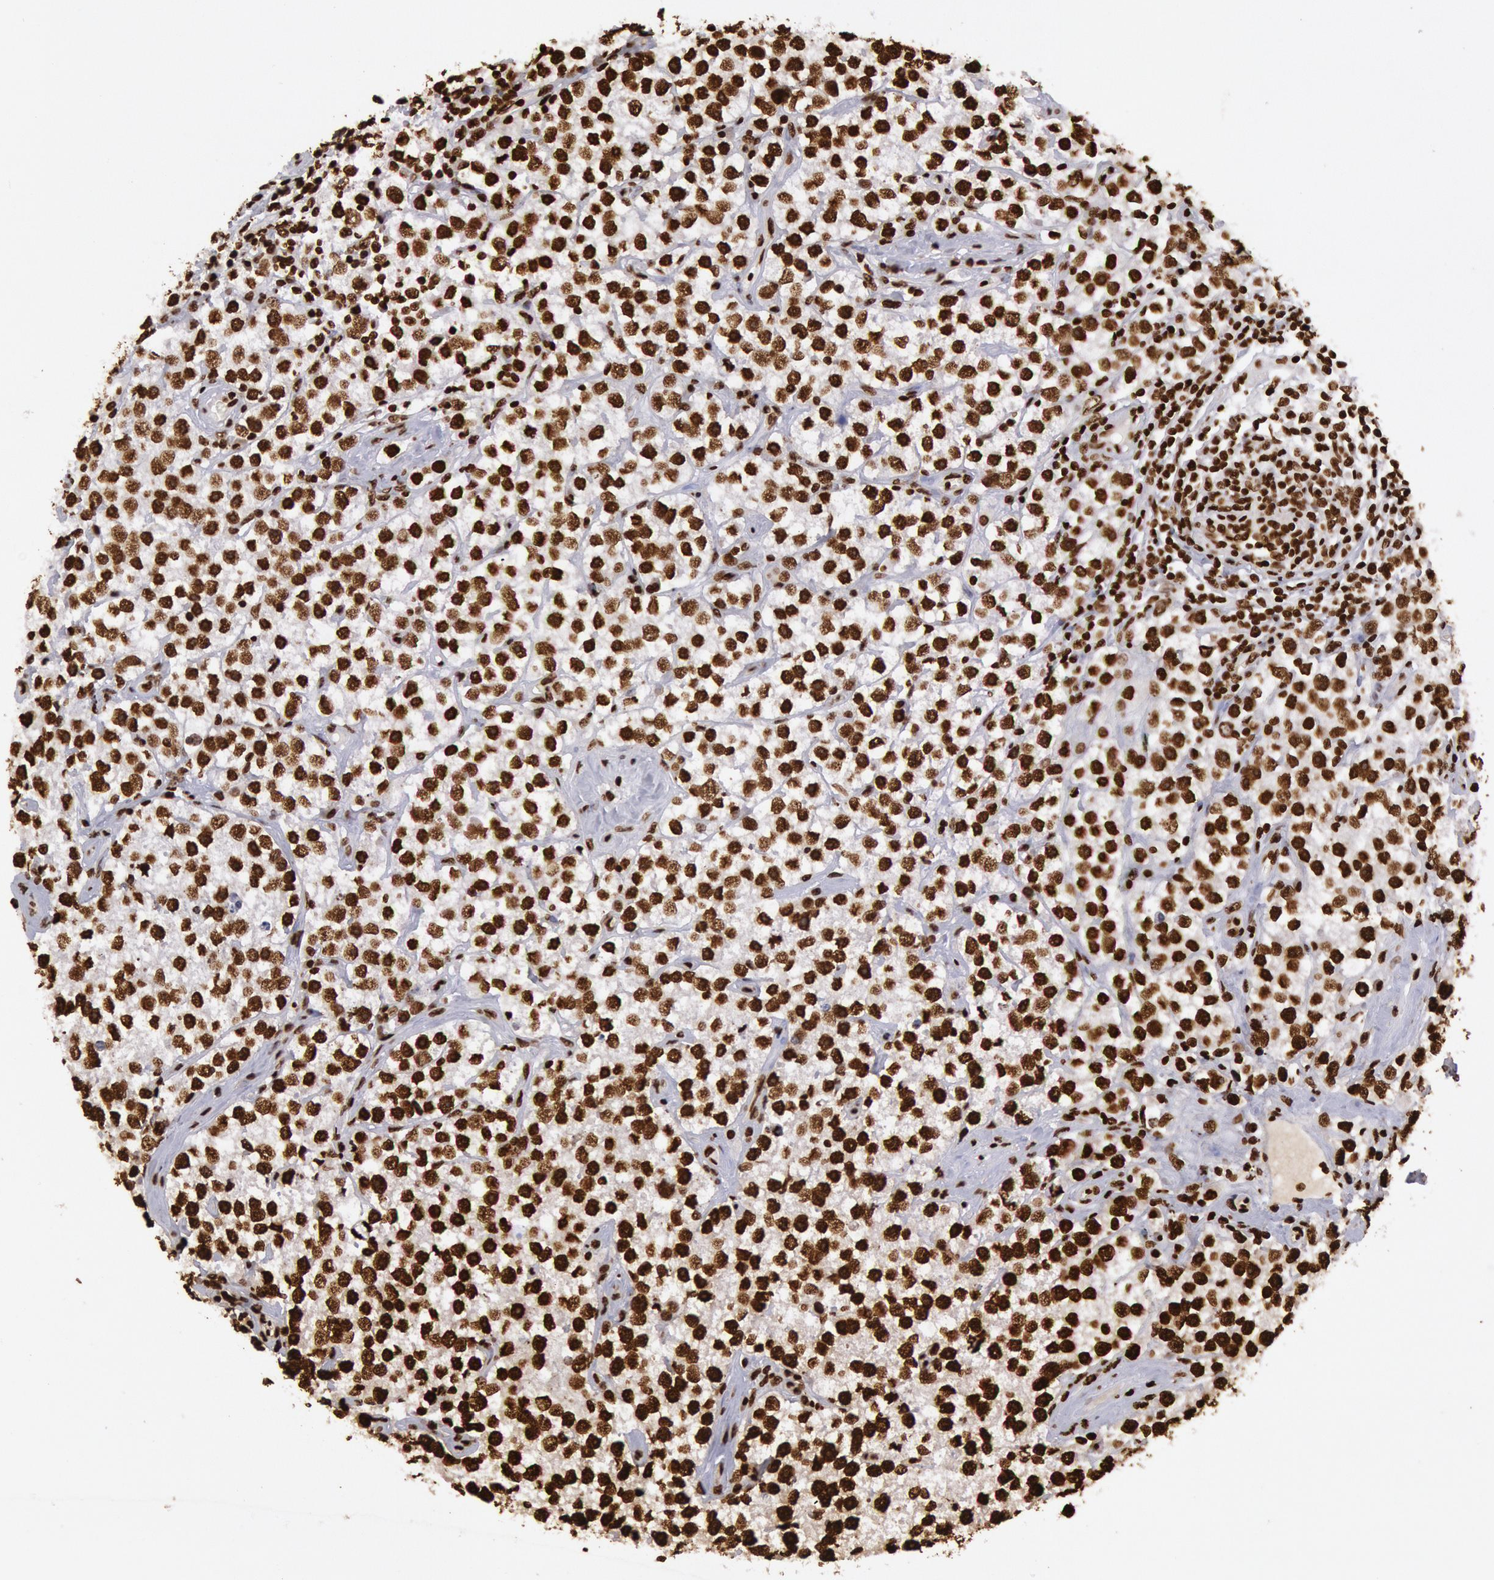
{"staining": {"intensity": "strong", "quantity": "25%-75%", "location": "nuclear"}, "tissue": "testis cancer", "cell_type": "Tumor cells", "image_type": "cancer", "snomed": [{"axis": "morphology", "description": "Seminoma, NOS"}, {"axis": "topography", "description": "Testis"}], "caption": "IHC image of testis cancer stained for a protein (brown), which reveals high levels of strong nuclear staining in about 25%-75% of tumor cells.", "gene": "H3-4", "patient": {"sex": "male", "age": 32}}